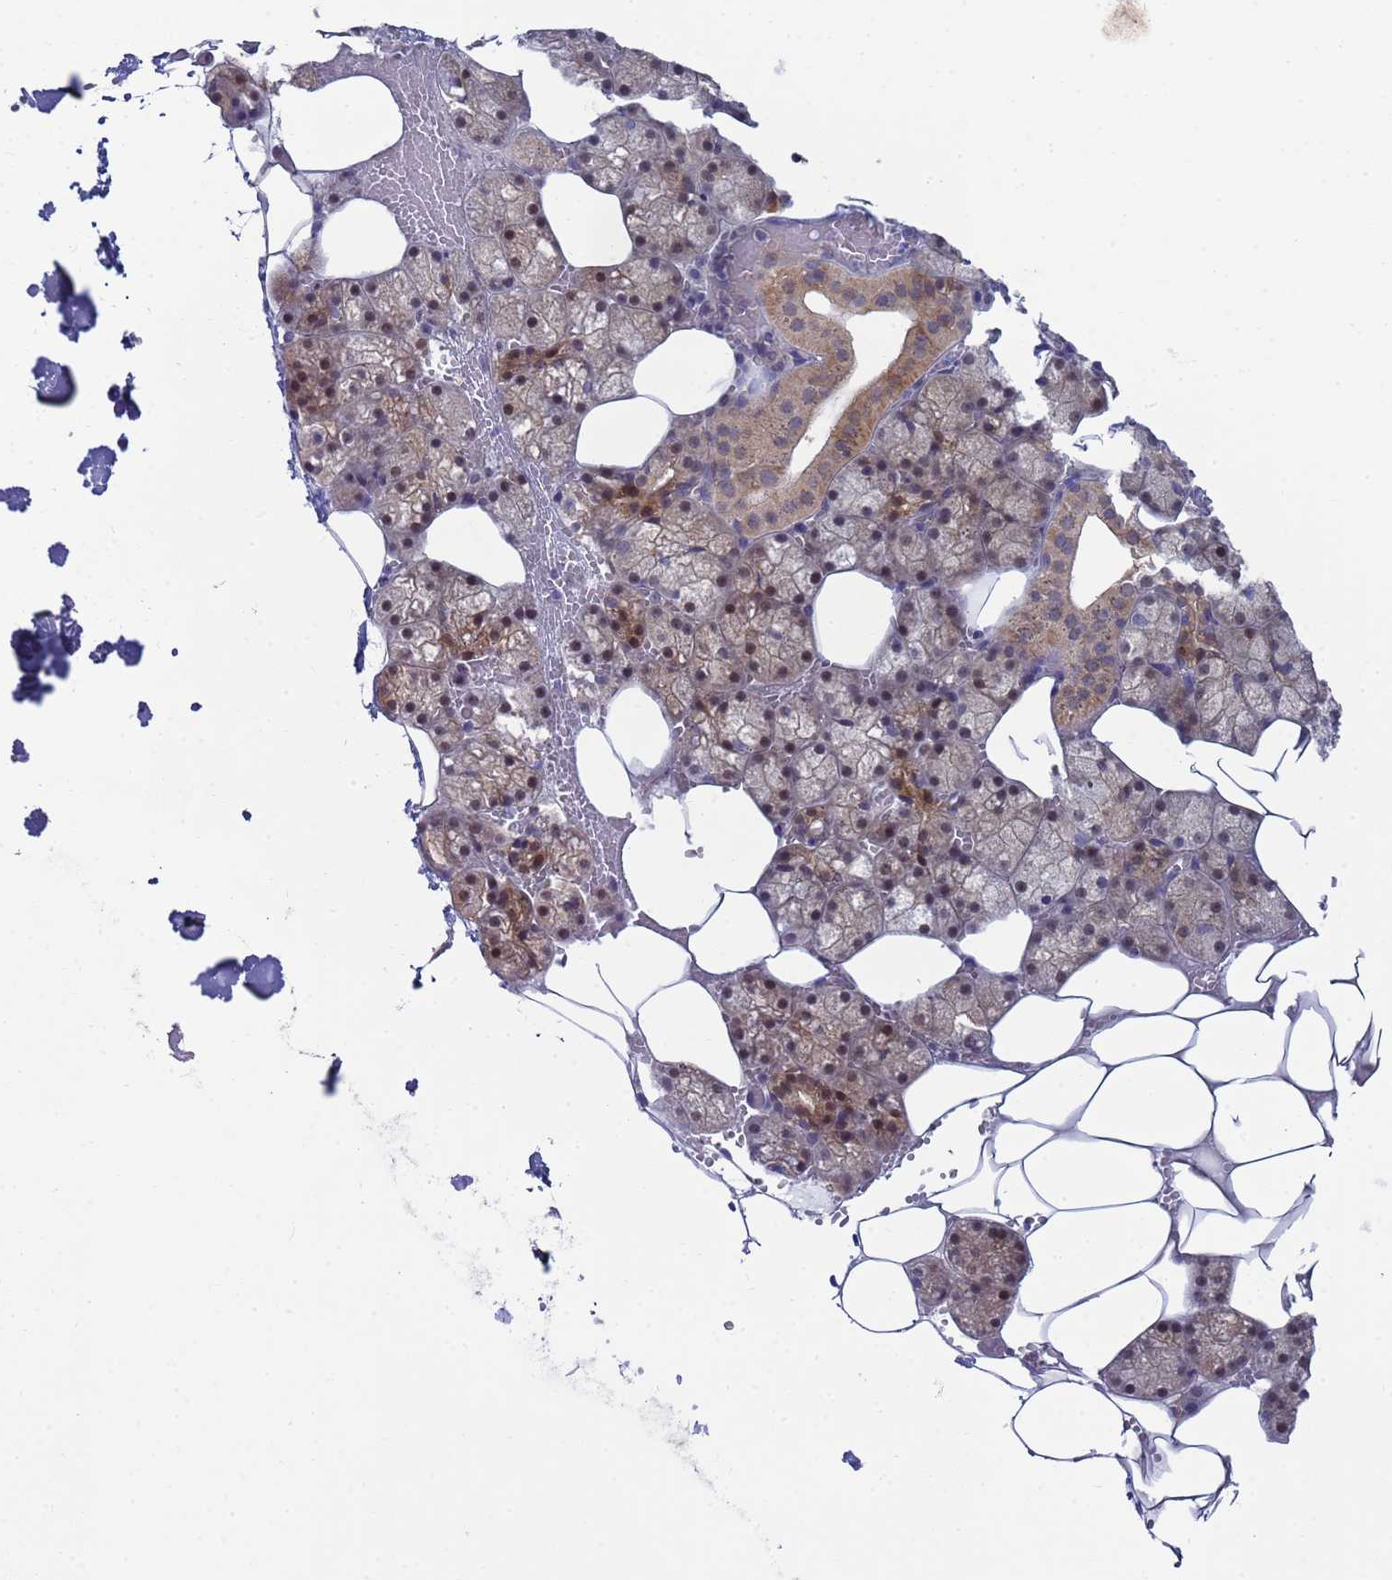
{"staining": {"intensity": "moderate", "quantity": "25%-75%", "location": "cytoplasmic/membranous,nuclear"}, "tissue": "salivary gland", "cell_type": "Glandular cells", "image_type": "normal", "snomed": [{"axis": "morphology", "description": "Normal tissue, NOS"}, {"axis": "topography", "description": "Salivary gland"}], "caption": "This micrograph exhibits normal salivary gland stained with immunohistochemistry (IHC) to label a protein in brown. The cytoplasmic/membranous,nuclear of glandular cells show moderate positivity for the protein. Nuclei are counter-stained blue.", "gene": "ENOSF1", "patient": {"sex": "male", "age": 62}}